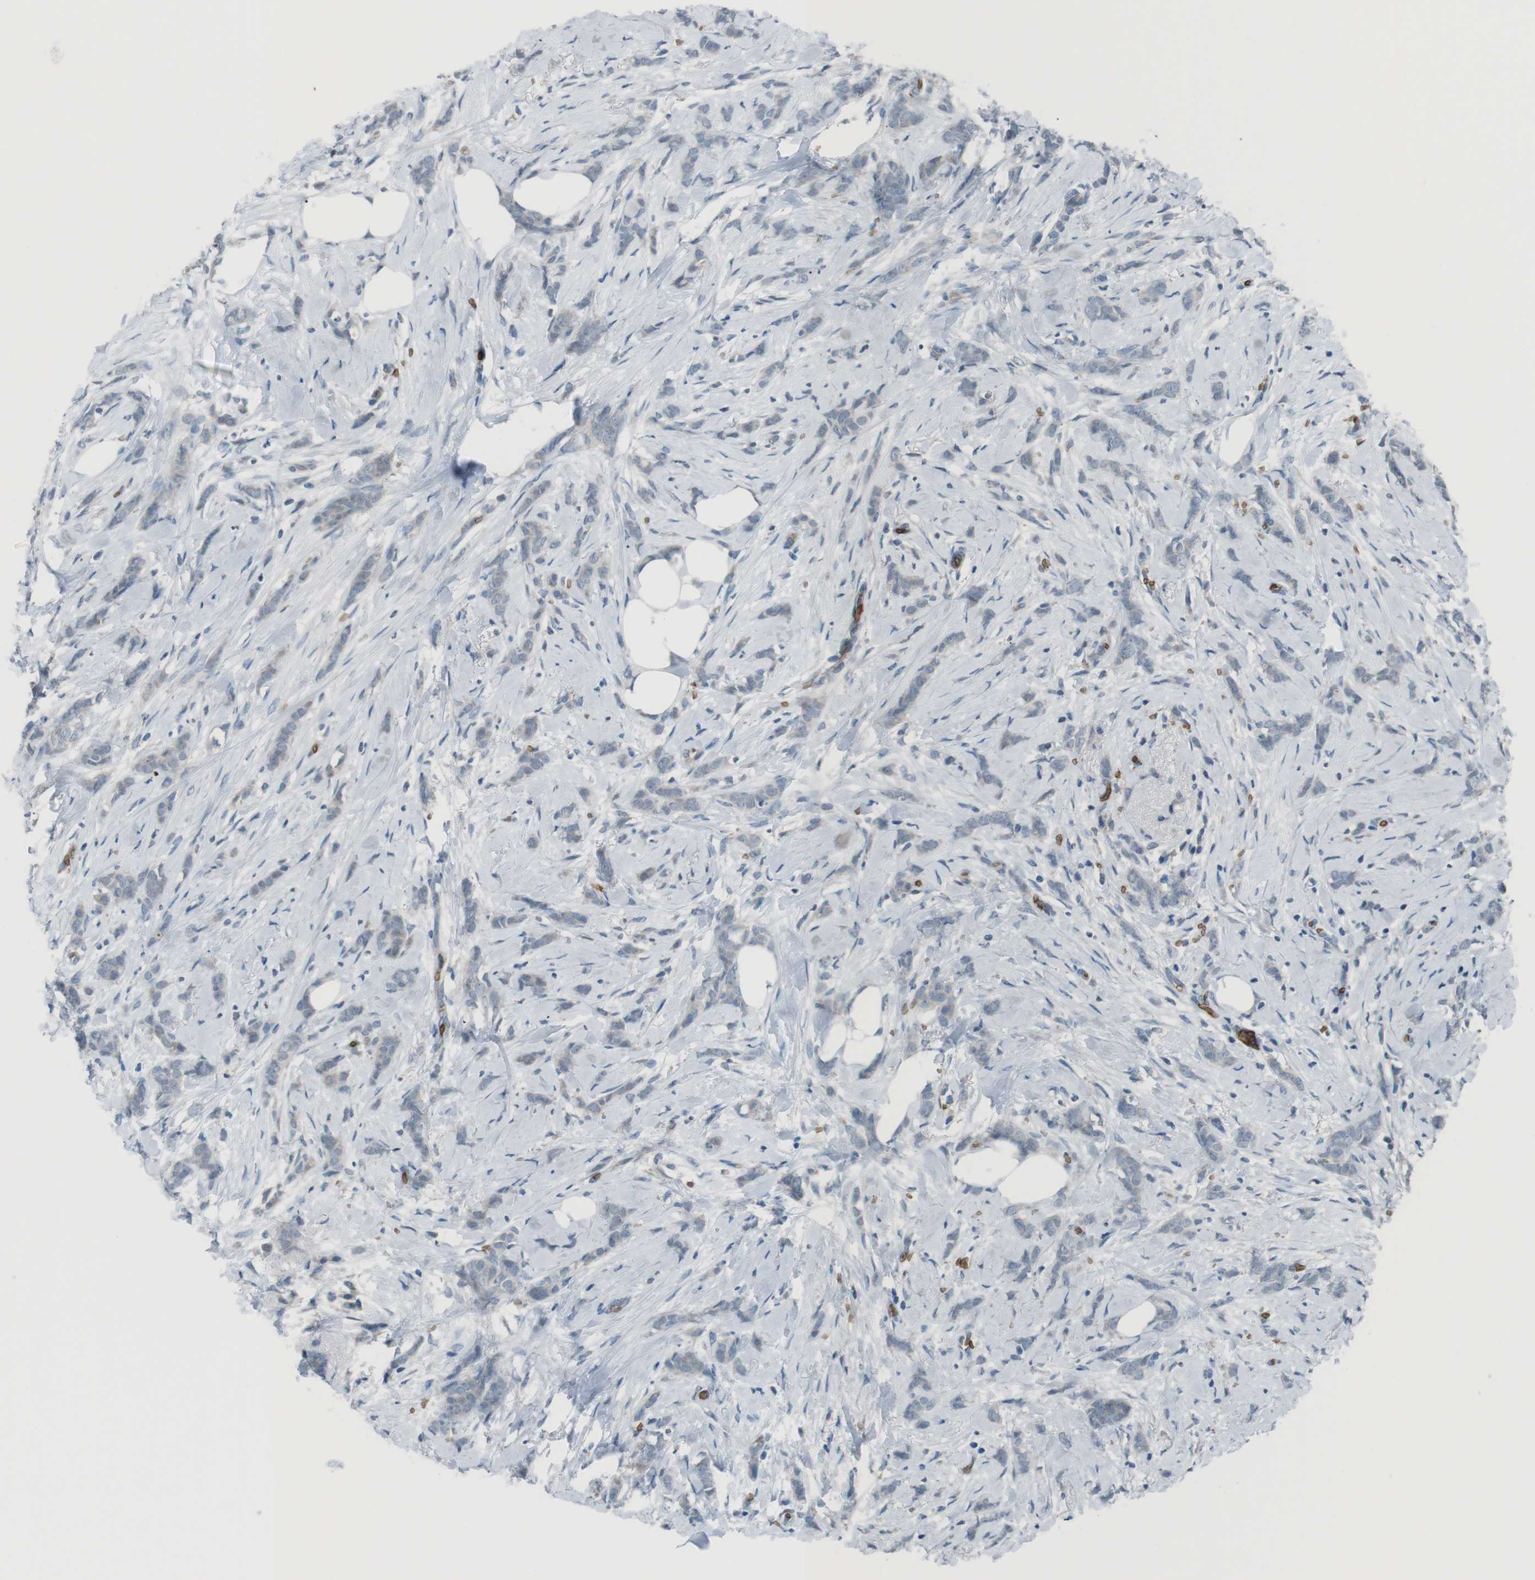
{"staining": {"intensity": "negative", "quantity": "none", "location": "none"}, "tissue": "breast cancer", "cell_type": "Tumor cells", "image_type": "cancer", "snomed": [{"axis": "morphology", "description": "Lobular carcinoma, in situ"}, {"axis": "morphology", "description": "Lobular carcinoma"}, {"axis": "topography", "description": "Breast"}], "caption": "Tumor cells show no significant protein positivity in breast cancer (lobular carcinoma). The staining was performed using DAB (3,3'-diaminobenzidine) to visualize the protein expression in brown, while the nuclei were stained in blue with hematoxylin (Magnification: 20x).", "gene": "SPTA1", "patient": {"sex": "female", "age": 41}}